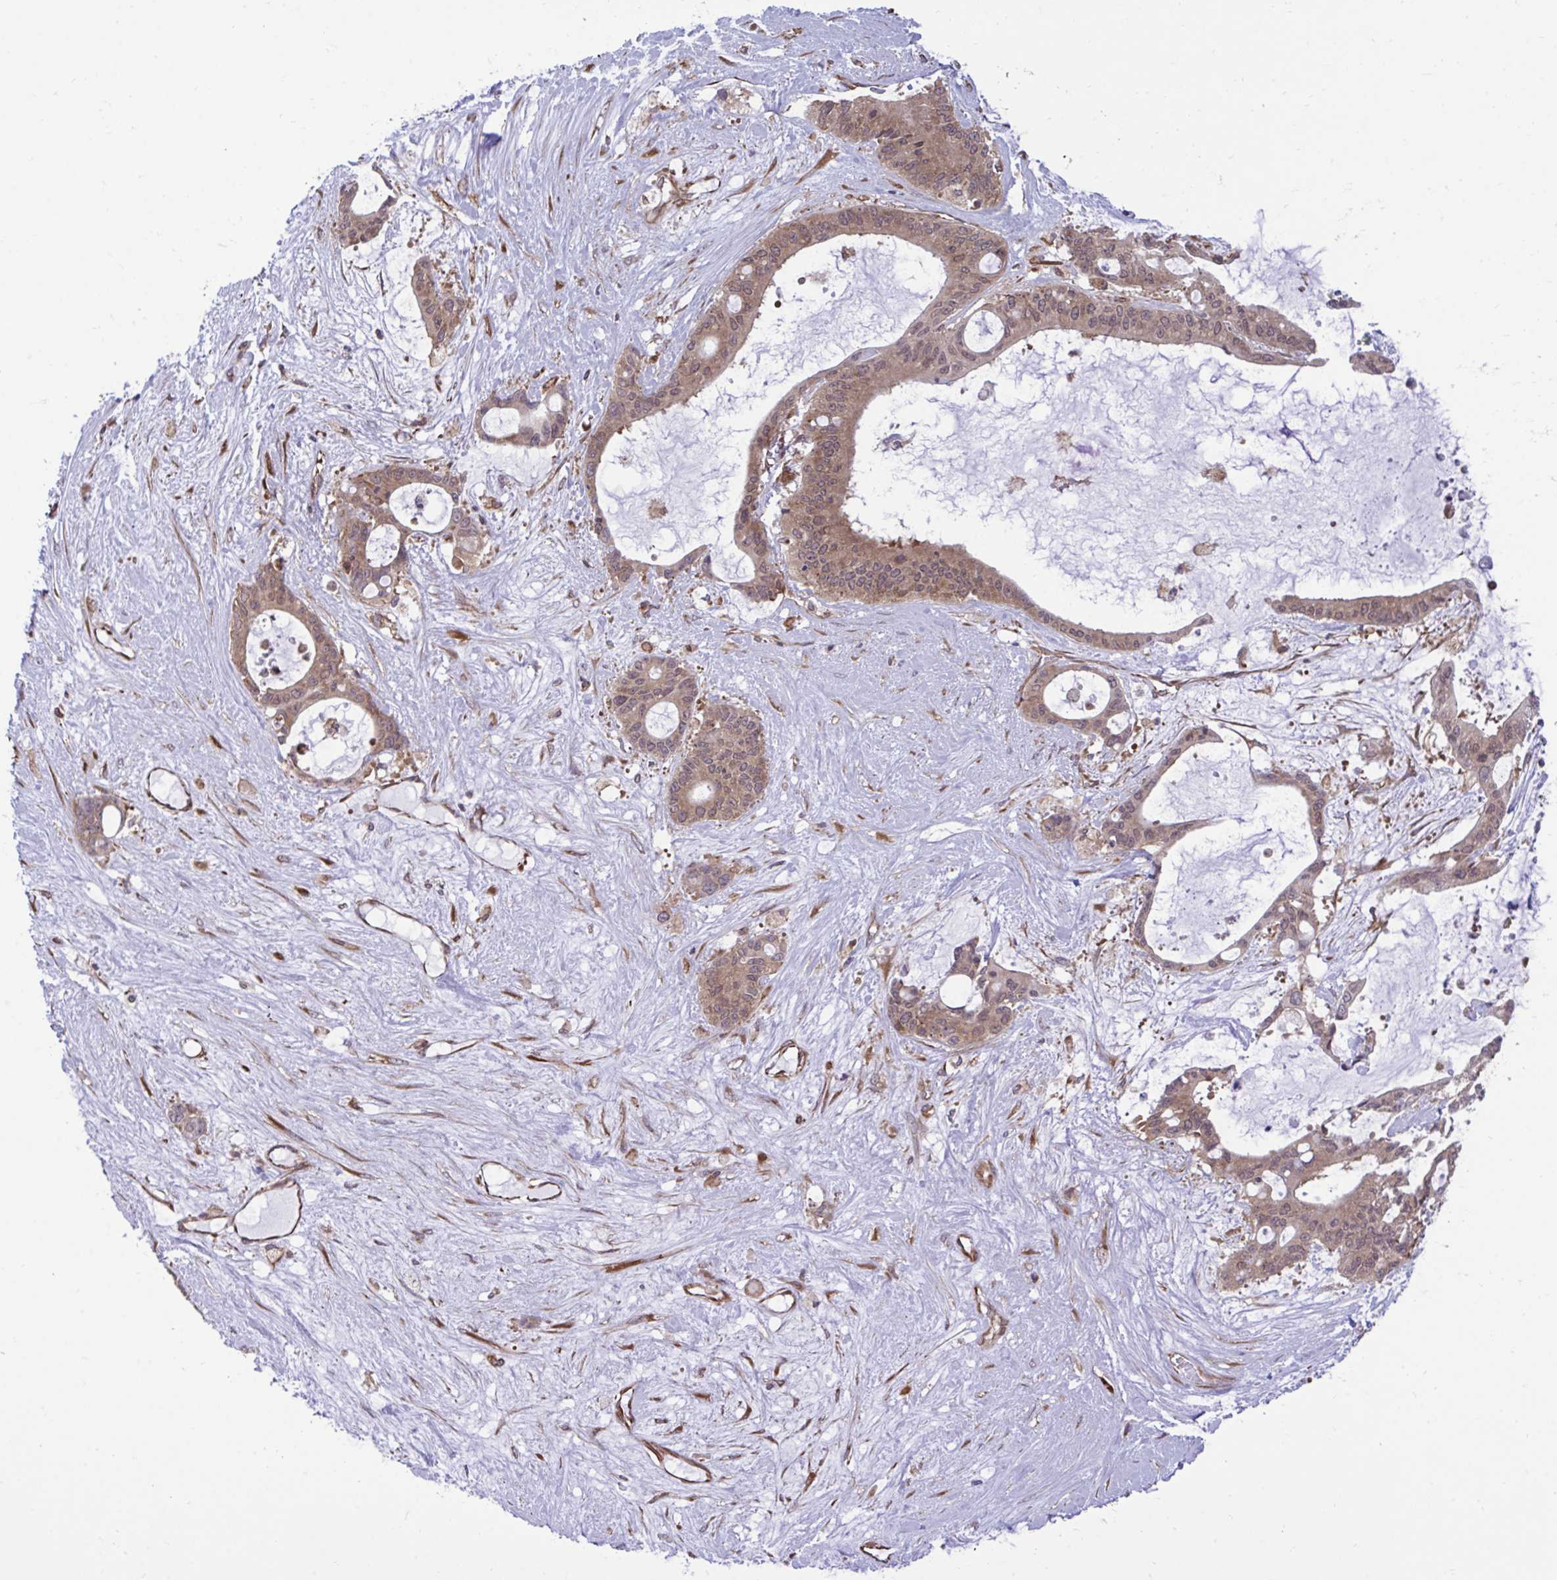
{"staining": {"intensity": "moderate", "quantity": ">75%", "location": "cytoplasmic/membranous,nuclear"}, "tissue": "liver cancer", "cell_type": "Tumor cells", "image_type": "cancer", "snomed": [{"axis": "morphology", "description": "Normal tissue, NOS"}, {"axis": "morphology", "description": "Cholangiocarcinoma"}, {"axis": "topography", "description": "Liver"}, {"axis": "topography", "description": "Peripheral nerve tissue"}], "caption": "Brown immunohistochemical staining in human liver cancer (cholangiocarcinoma) reveals moderate cytoplasmic/membranous and nuclear staining in approximately >75% of tumor cells.", "gene": "RPS15", "patient": {"sex": "female", "age": 73}}